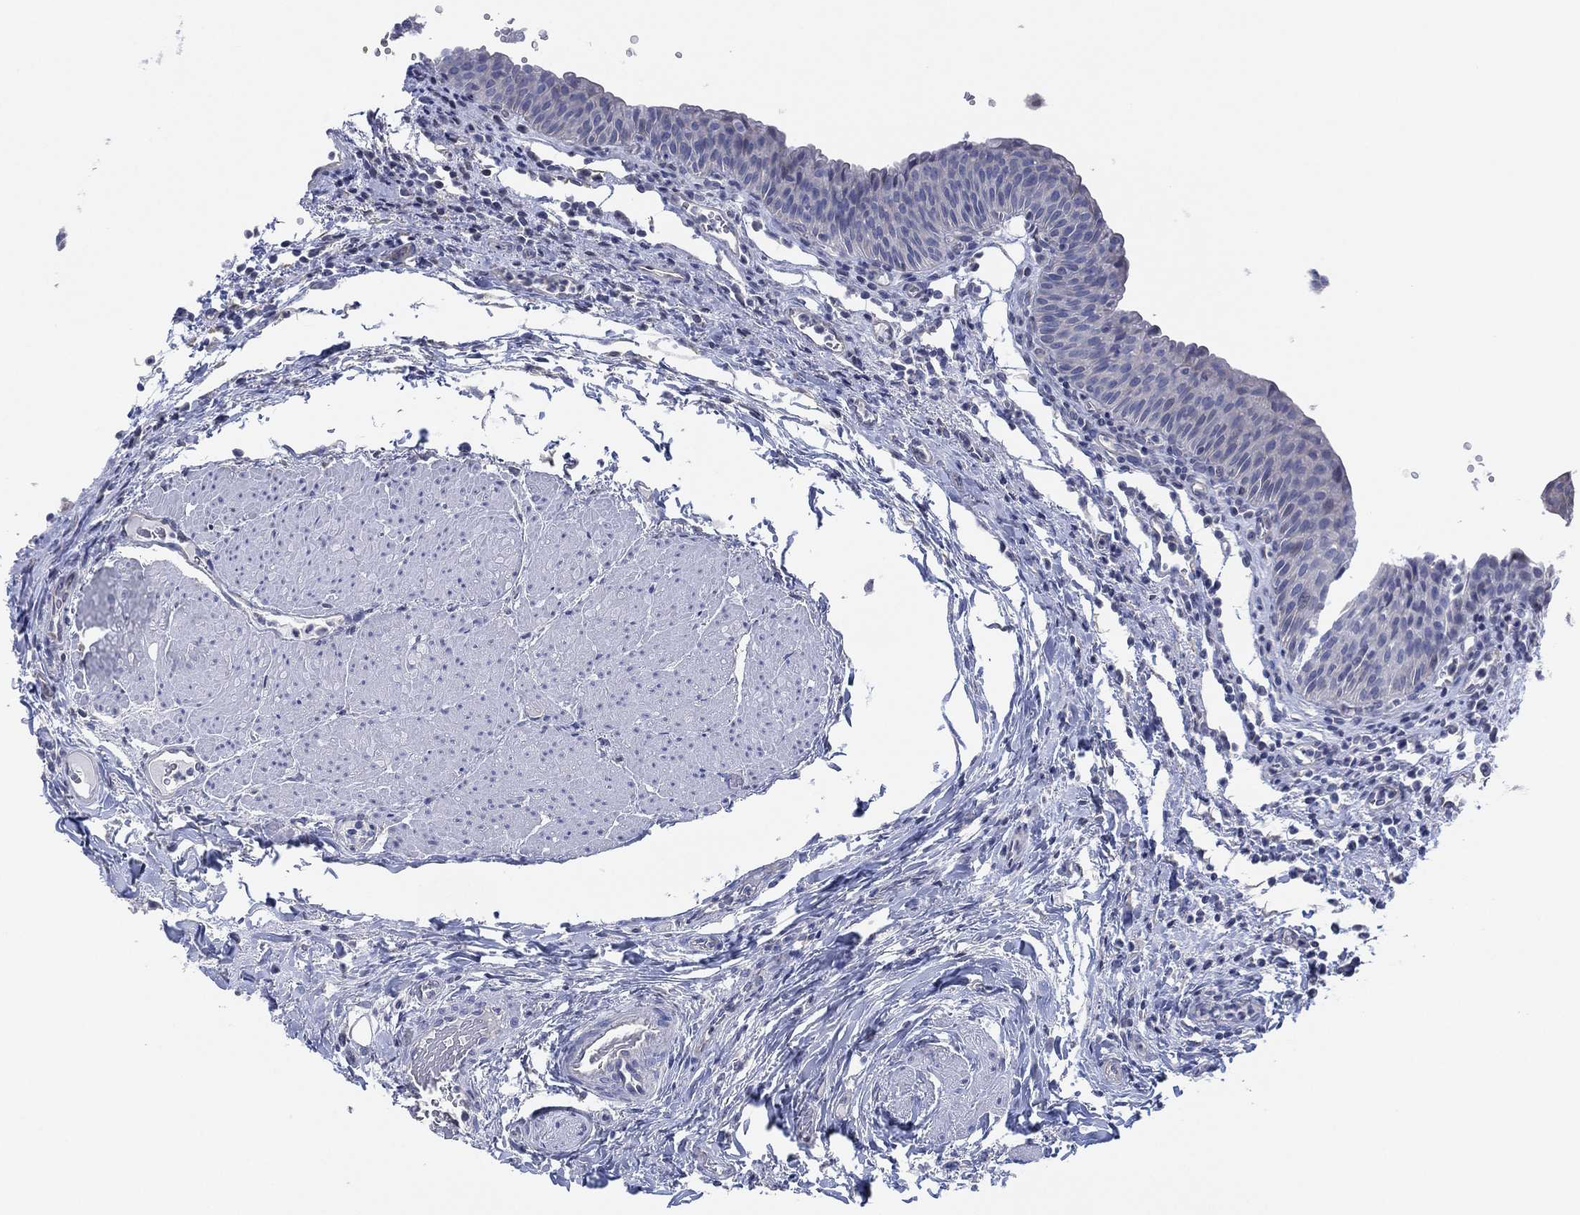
{"staining": {"intensity": "negative", "quantity": "none", "location": "none"}, "tissue": "urinary bladder", "cell_type": "Urothelial cells", "image_type": "normal", "snomed": [{"axis": "morphology", "description": "Normal tissue, NOS"}, {"axis": "topography", "description": "Urinary bladder"}], "caption": "The photomicrograph exhibits no significant staining in urothelial cells of urinary bladder. The staining is performed using DAB (3,3'-diaminobenzidine) brown chromogen with nuclei counter-stained in using hematoxylin.", "gene": "CFTR", "patient": {"sex": "male", "age": 66}}